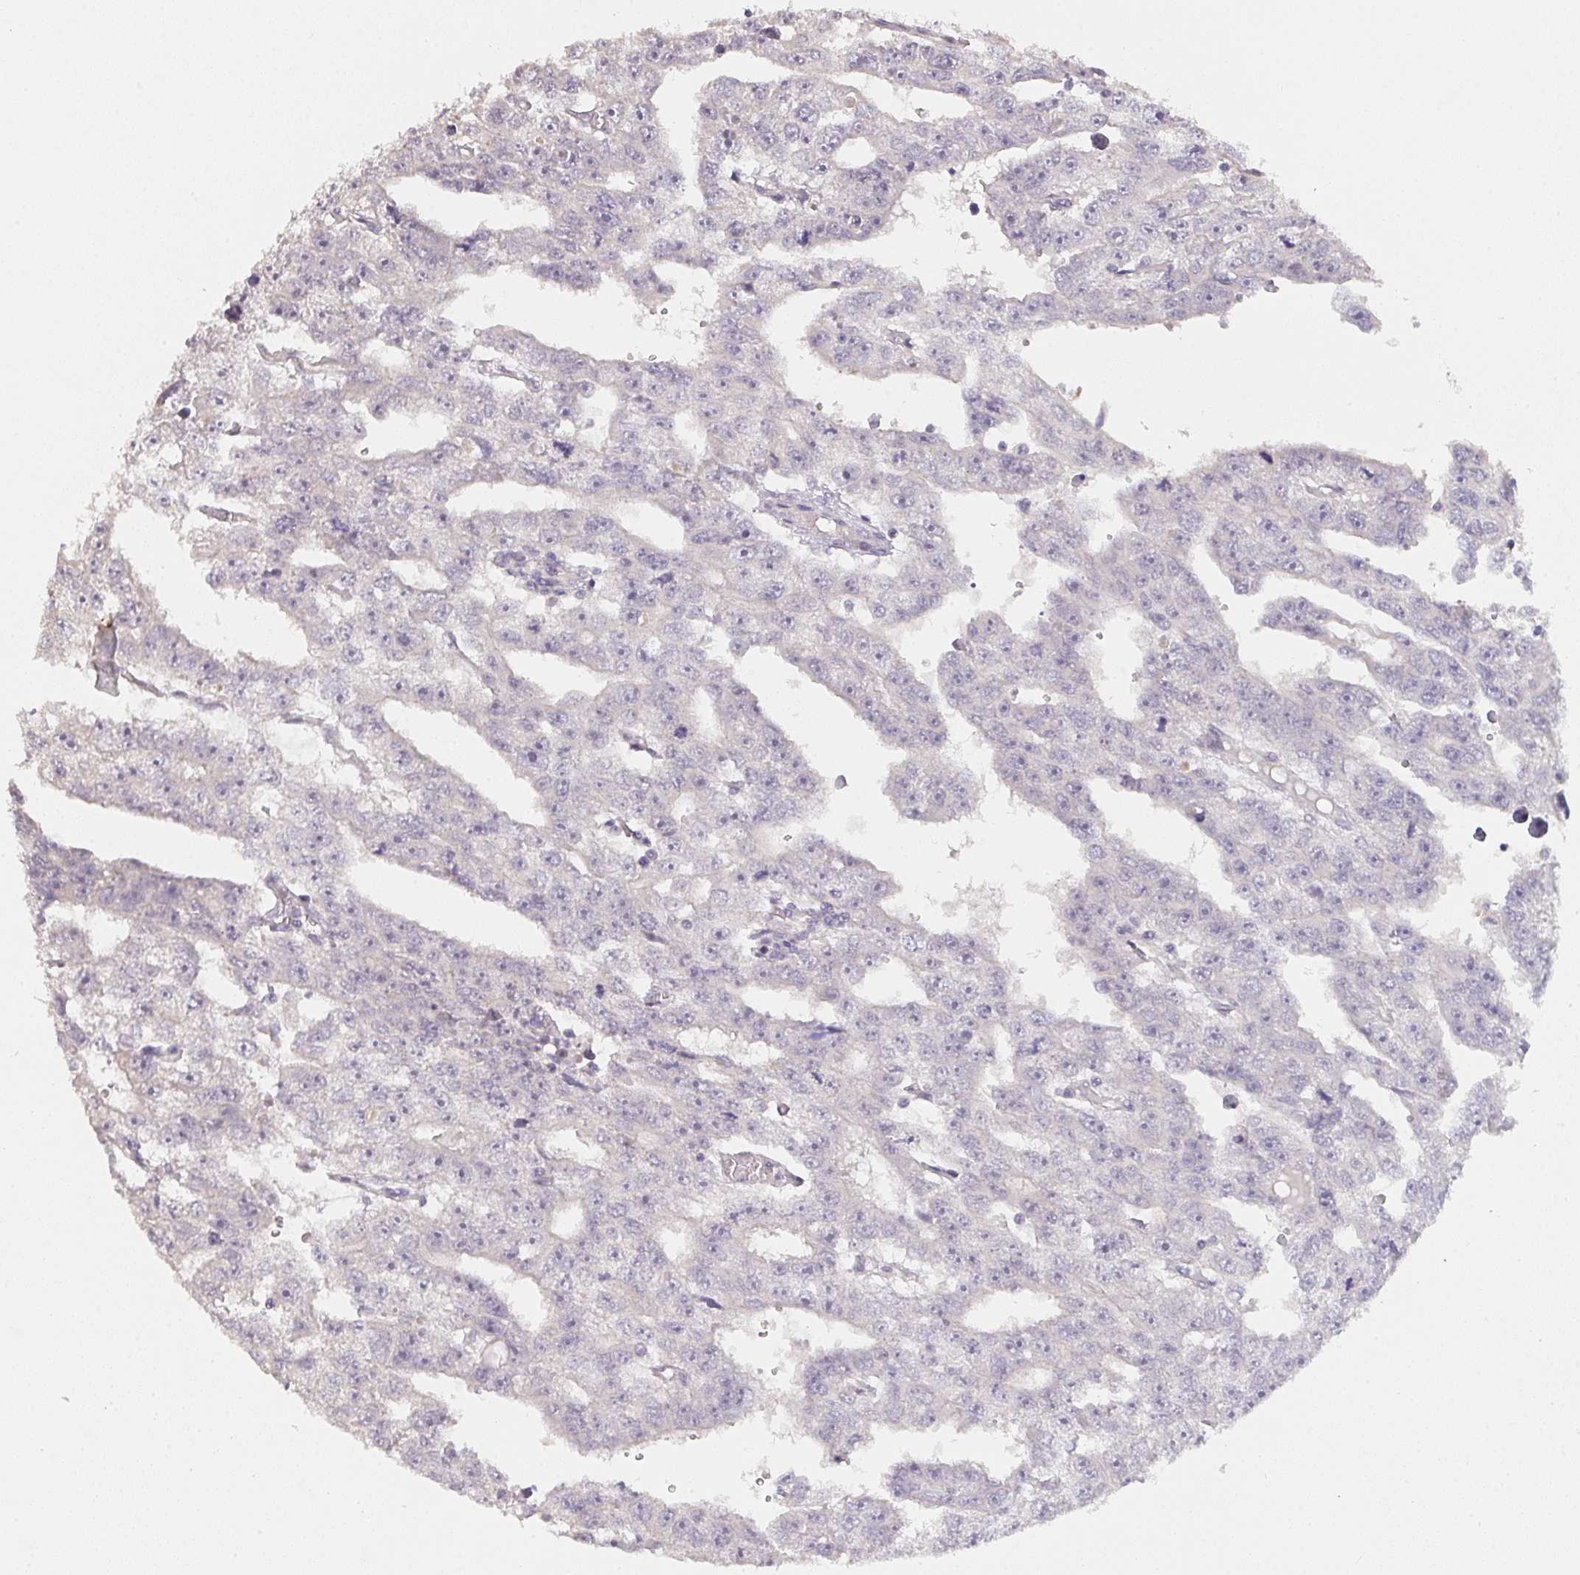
{"staining": {"intensity": "negative", "quantity": "none", "location": "none"}, "tissue": "testis cancer", "cell_type": "Tumor cells", "image_type": "cancer", "snomed": [{"axis": "morphology", "description": "Carcinoma, Embryonal, NOS"}, {"axis": "topography", "description": "Testis"}], "caption": "An immunohistochemistry histopathology image of testis embryonal carcinoma is shown. There is no staining in tumor cells of testis embryonal carcinoma.", "gene": "TMEM219", "patient": {"sex": "male", "age": 20}}